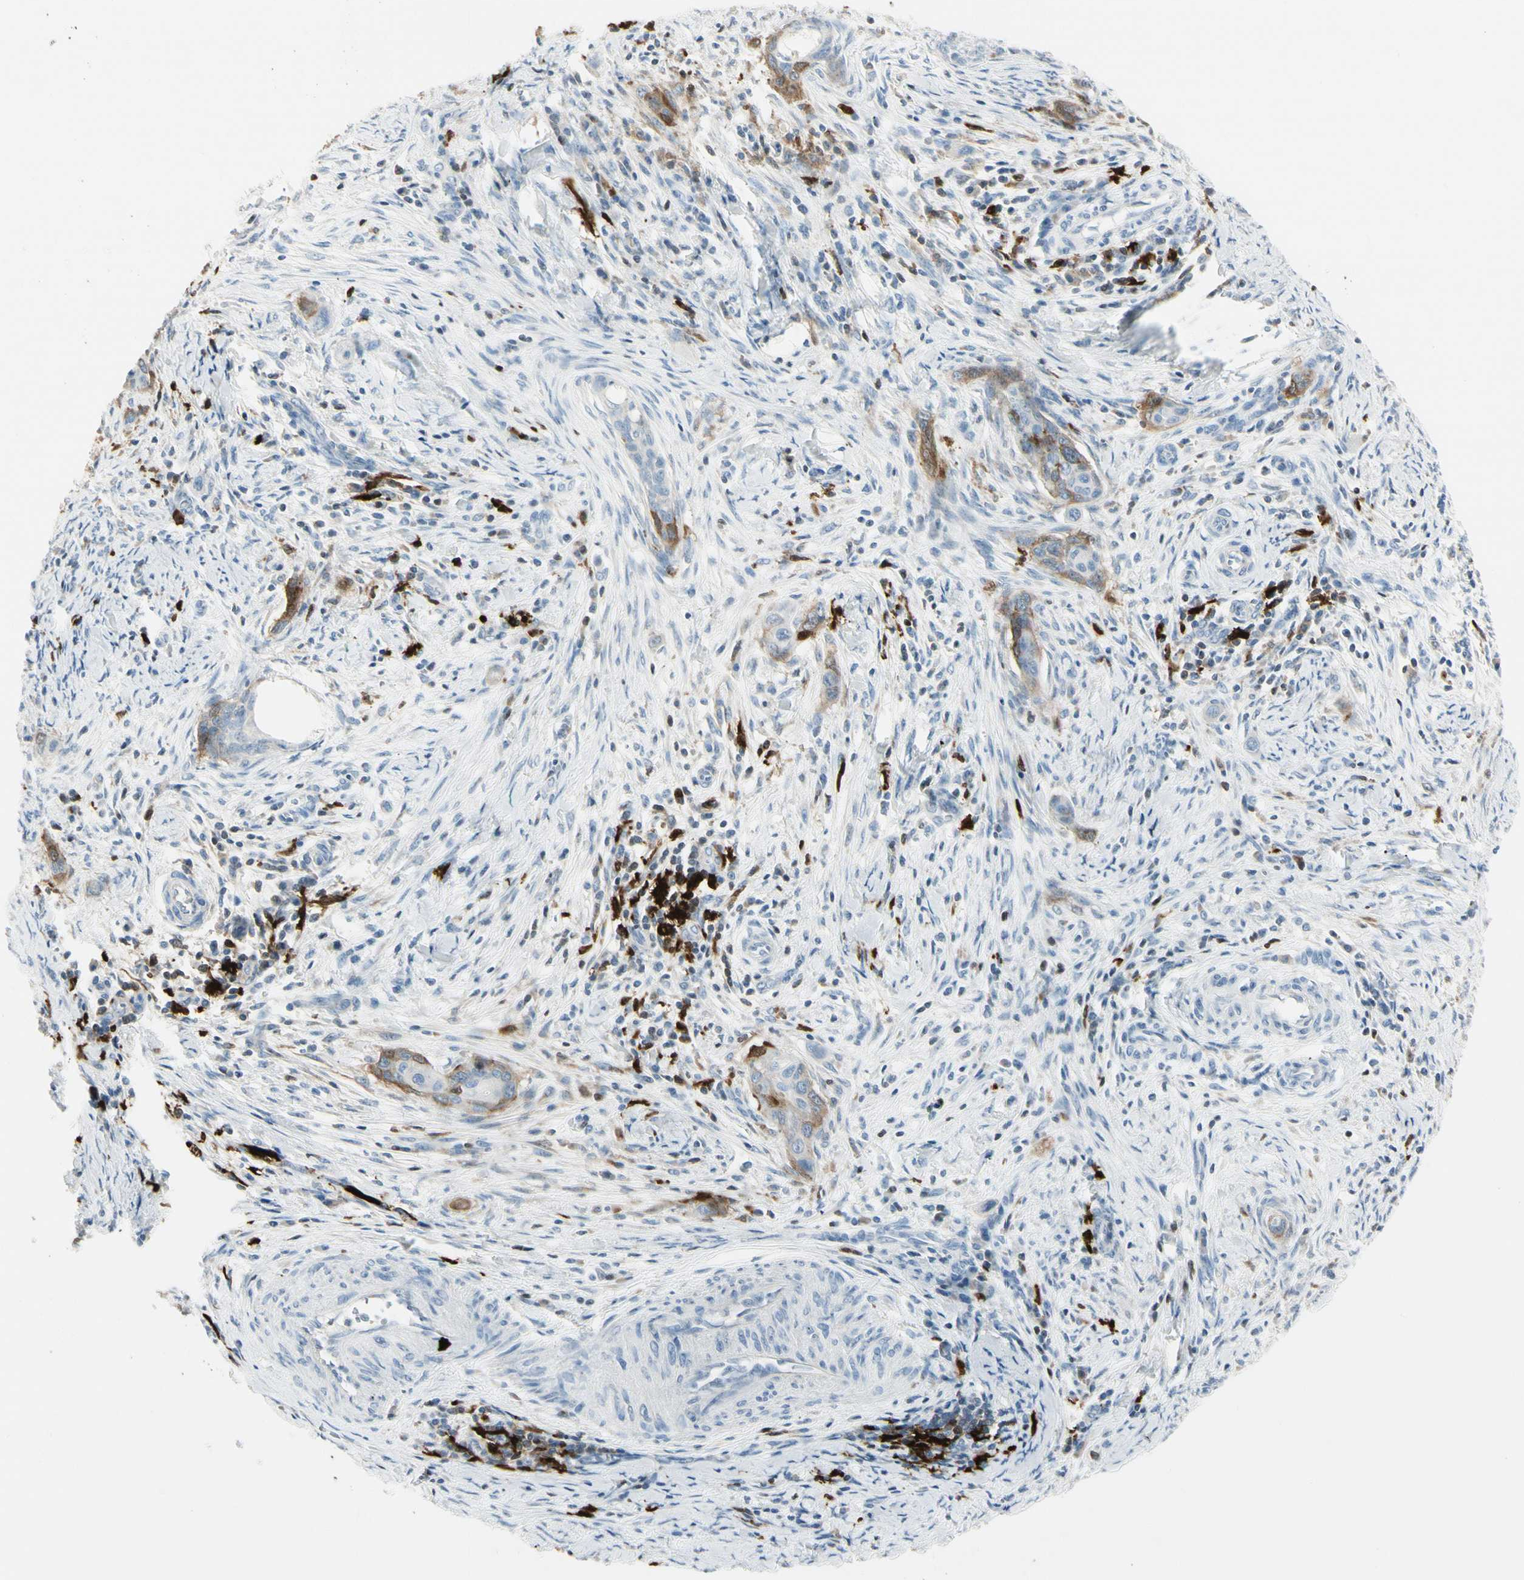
{"staining": {"intensity": "moderate", "quantity": "<25%", "location": "cytoplasmic/membranous"}, "tissue": "cervical cancer", "cell_type": "Tumor cells", "image_type": "cancer", "snomed": [{"axis": "morphology", "description": "Squamous cell carcinoma, NOS"}, {"axis": "topography", "description": "Cervix"}], "caption": "Human squamous cell carcinoma (cervical) stained for a protein (brown) shows moderate cytoplasmic/membranous positive positivity in approximately <25% of tumor cells.", "gene": "TRAF1", "patient": {"sex": "female", "age": 33}}